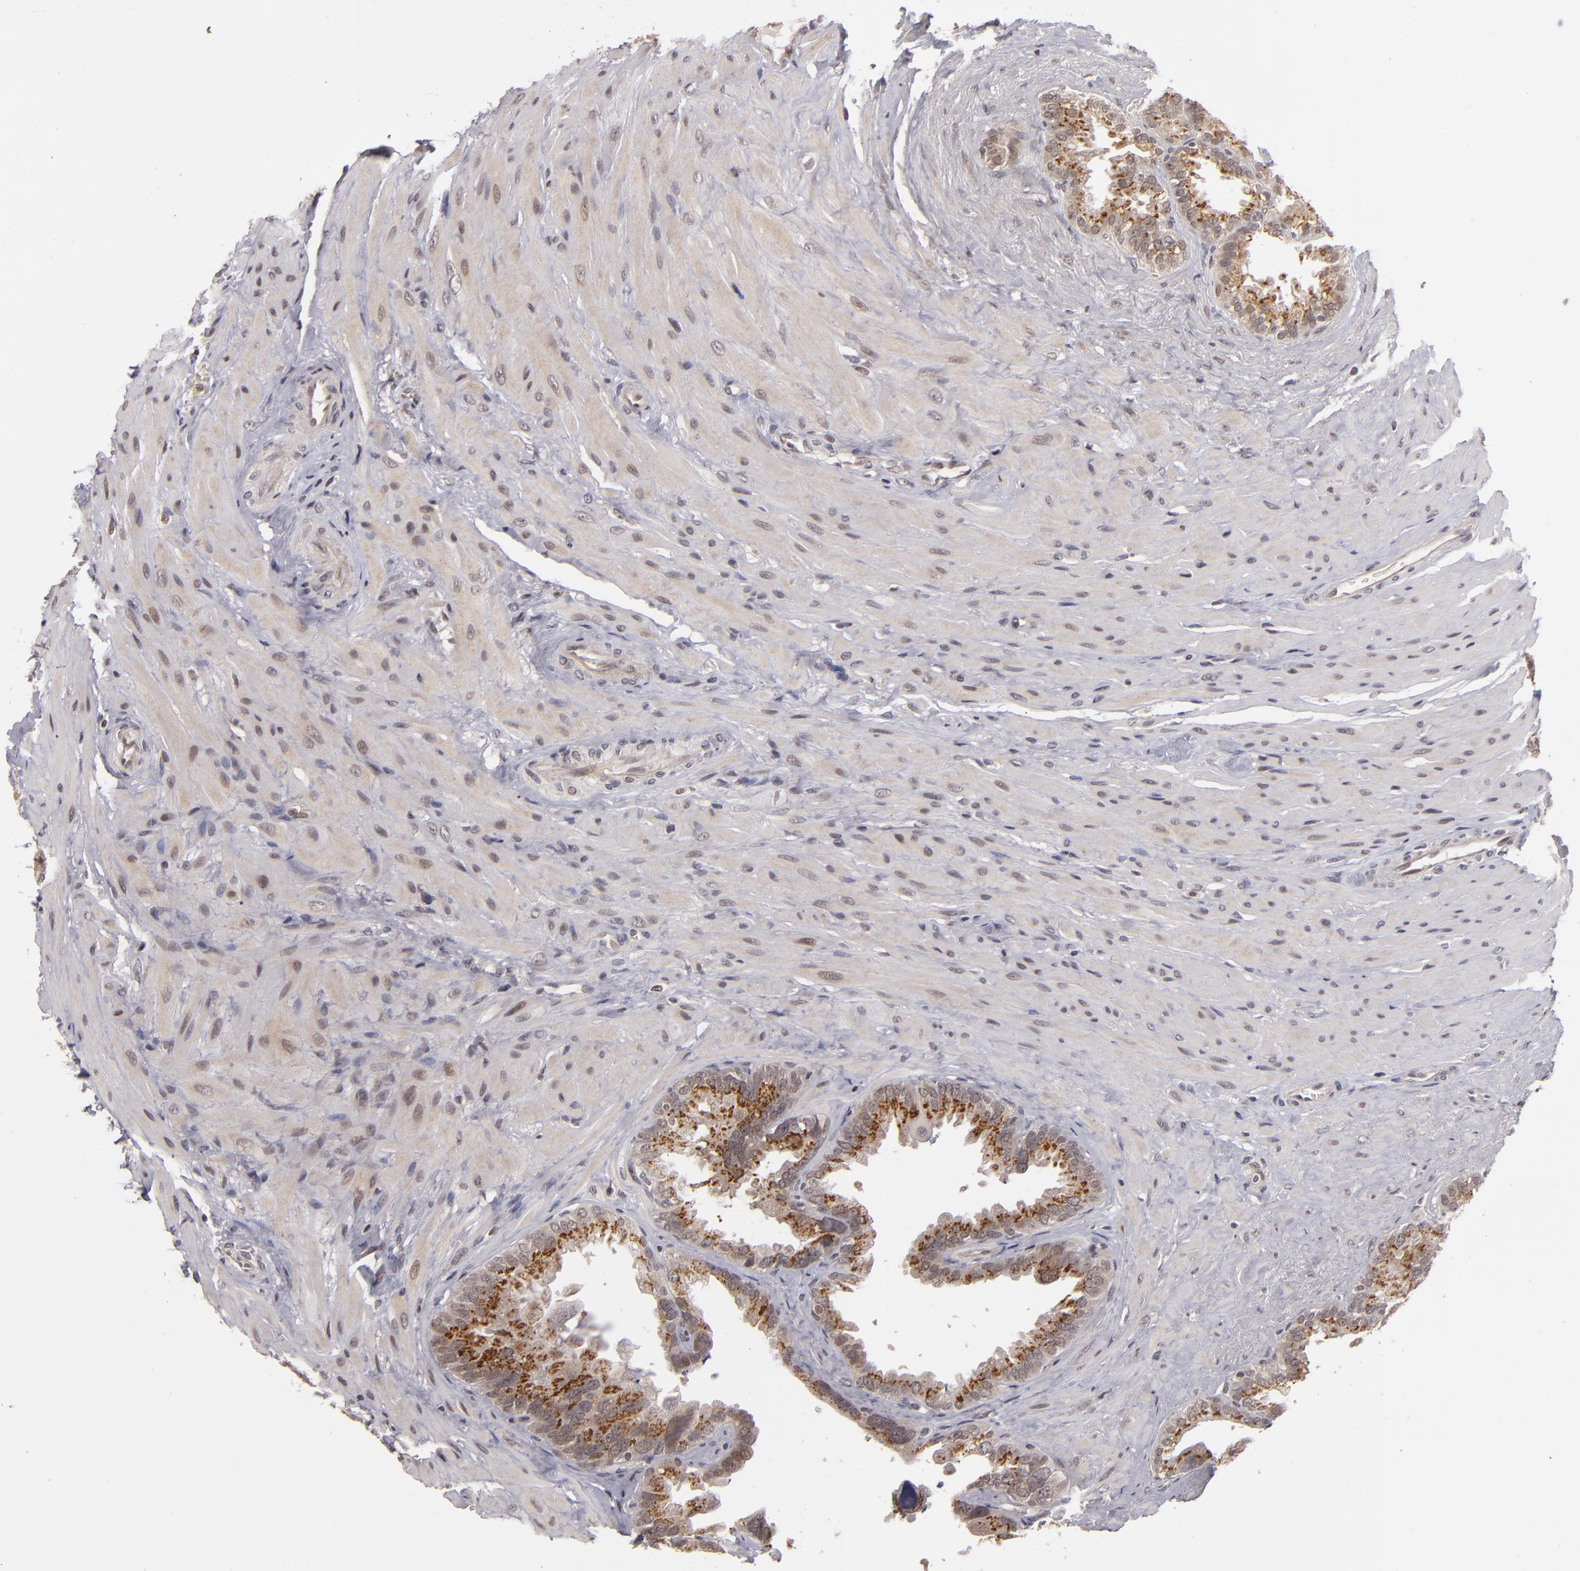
{"staining": {"intensity": "strong", "quantity": ">75%", "location": "cytoplasmic/membranous"}, "tissue": "seminal vesicle", "cell_type": "Glandular cells", "image_type": "normal", "snomed": [{"axis": "morphology", "description": "Normal tissue, NOS"}, {"axis": "topography", "description": "Prostate"}, {"axis": "topography", "description": "Seminal veicle"}], "caption": "Normal seminal vesicle exhibits strong cytoplasmic/membranous staining in about >75% of glandular cells, visualized by immunohistochemistry.", "gene": "DFFA", "patient": {"sex": "male", "age": 63}}